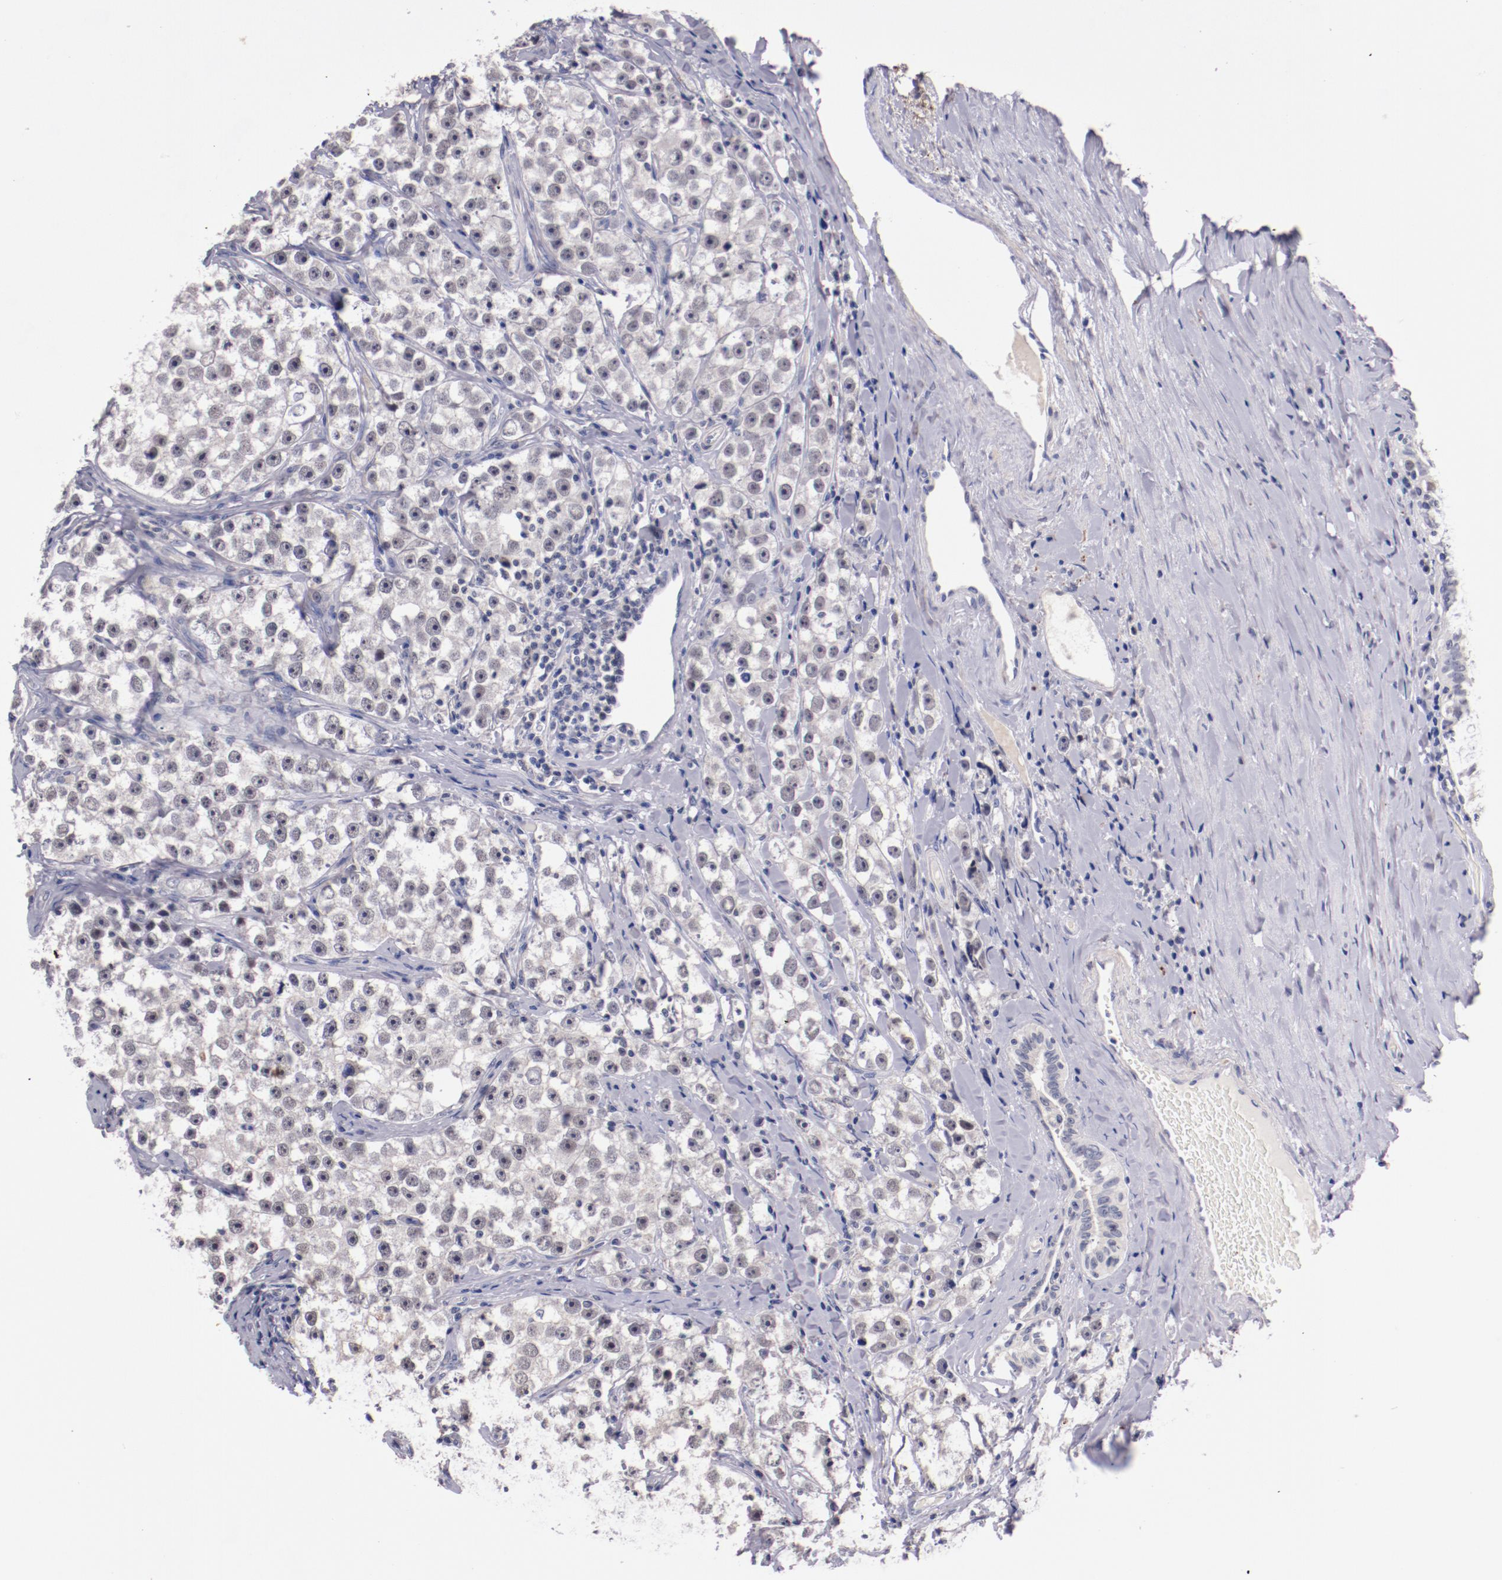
{"staining": {"intensity": "negative", "quantity": "none", "location": "none"}, "tissue": "testis cancer", "cell_type": "Tumor cells", "image_type": "cancer", "snomed": [{"axis": "morphology", "description": "Seminoma, NOS"}, {"axis": "topography", "description": "Testis"}], "caption": "Protein analysis of testis cancer (seminoma) displays no significant positivity in tumor cells. (DAB (3,3'-diaminobenzidine) immunohistochemistry, high magnification).", "gene": "SYP", "patient": {"sex": "male", "age": 32}}